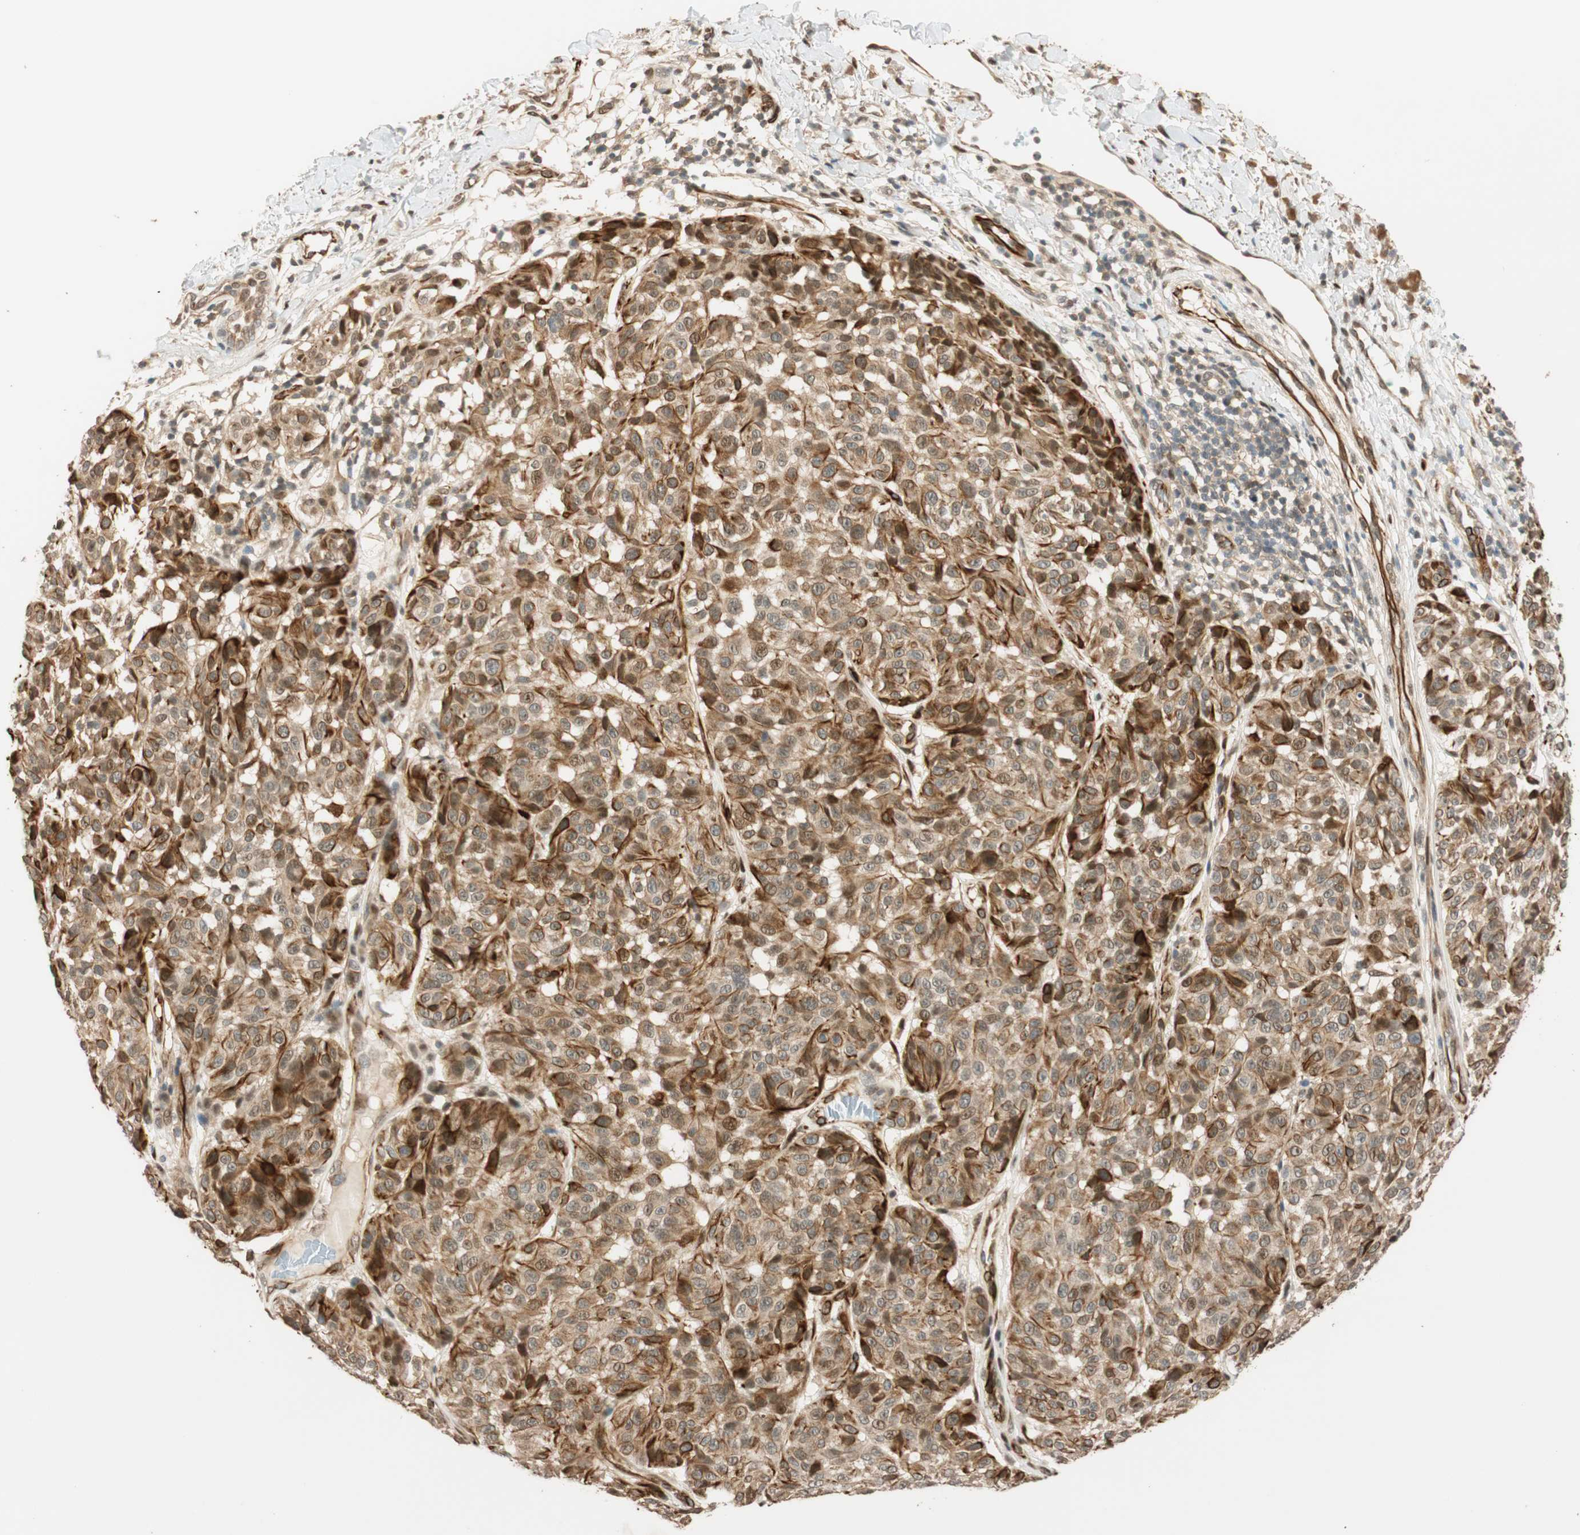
{"staining": {"intensity": "moderate", "quantity": ">75%", "location": "cytoplasmic/membranous,nuclear"}, "tissue": "melanoma", "cell_type": "Tumor cells", "image_type": "cancer", "snomed": [{"axis": "morphology", "description": "Malignant melanoma, NOS"}, {"axis": "topography", "description": "Skin"}], "caption": "Brown immunohistochemical staining in human malignant melanoma shows moderate cytoplasmic/membranous and nuclear staining in approximately >75% of tumor cells. The protein of interest is shown in brown color, while the nuclei are stained blue.", "gene": "NES", "patient": {"sex": "female", "age": 46}}